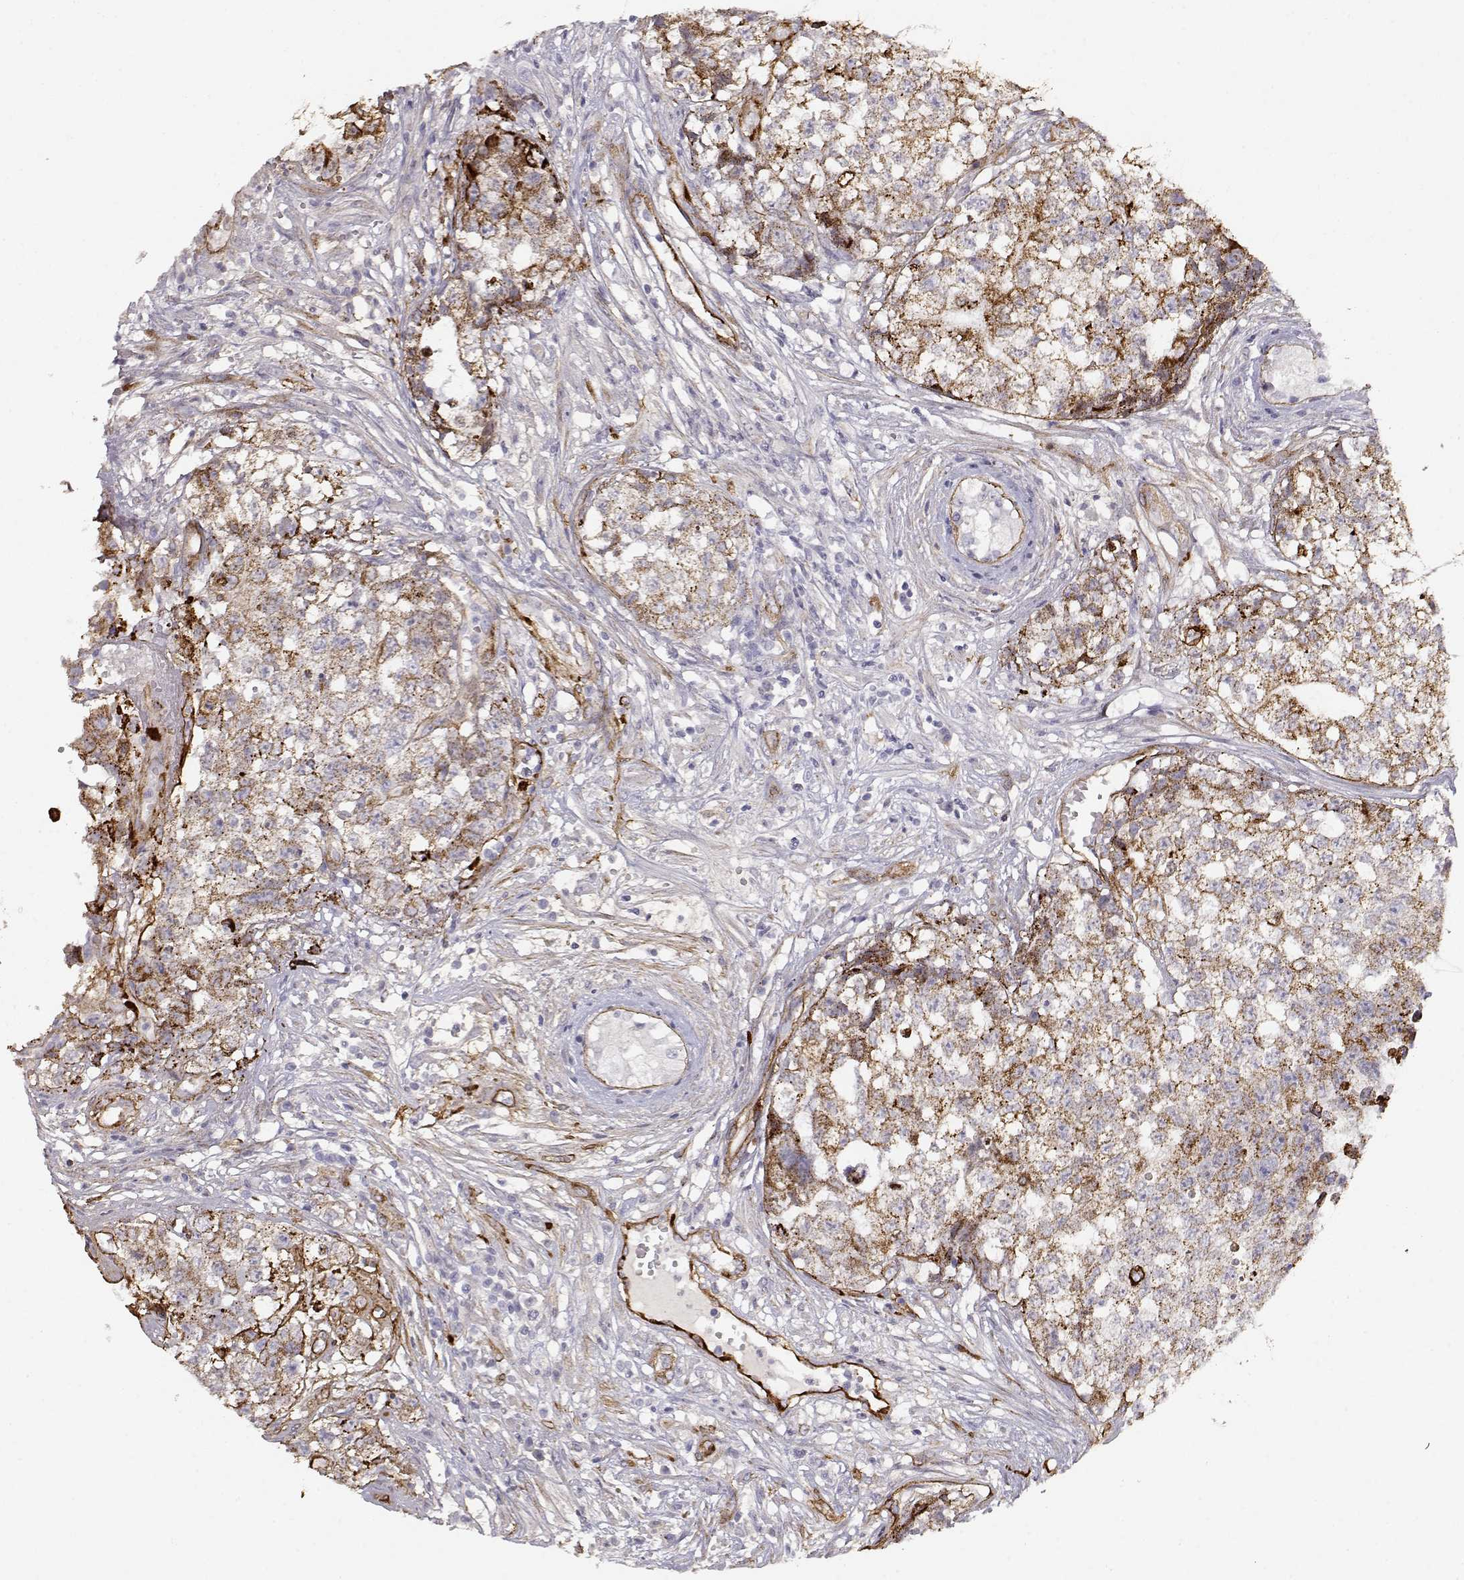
{"staining": {"intensity": "moderate", "quantity": ">75%", "location": "cytoplasmic/membranous"}, "tissue": "testis cancer", "cell_type": "Tumor cells", "image_type": "cancer", "snomed": [{"axis": "morphology", "description": "Seminoma, NOS"}, {"axis": "morphology", "description": "Carcinoma, Embryonal, NOS"}, {"axis": "topography", "description": "Testis"}], "caption": "A medium amount of moderate cytoplasmic/membranous positivity is identified in approximately >75% of tumor cells in testis cancer (seminoma) tissue.", "gene": "LAMC1", "patient": {"sex": "male", "age": 22}}